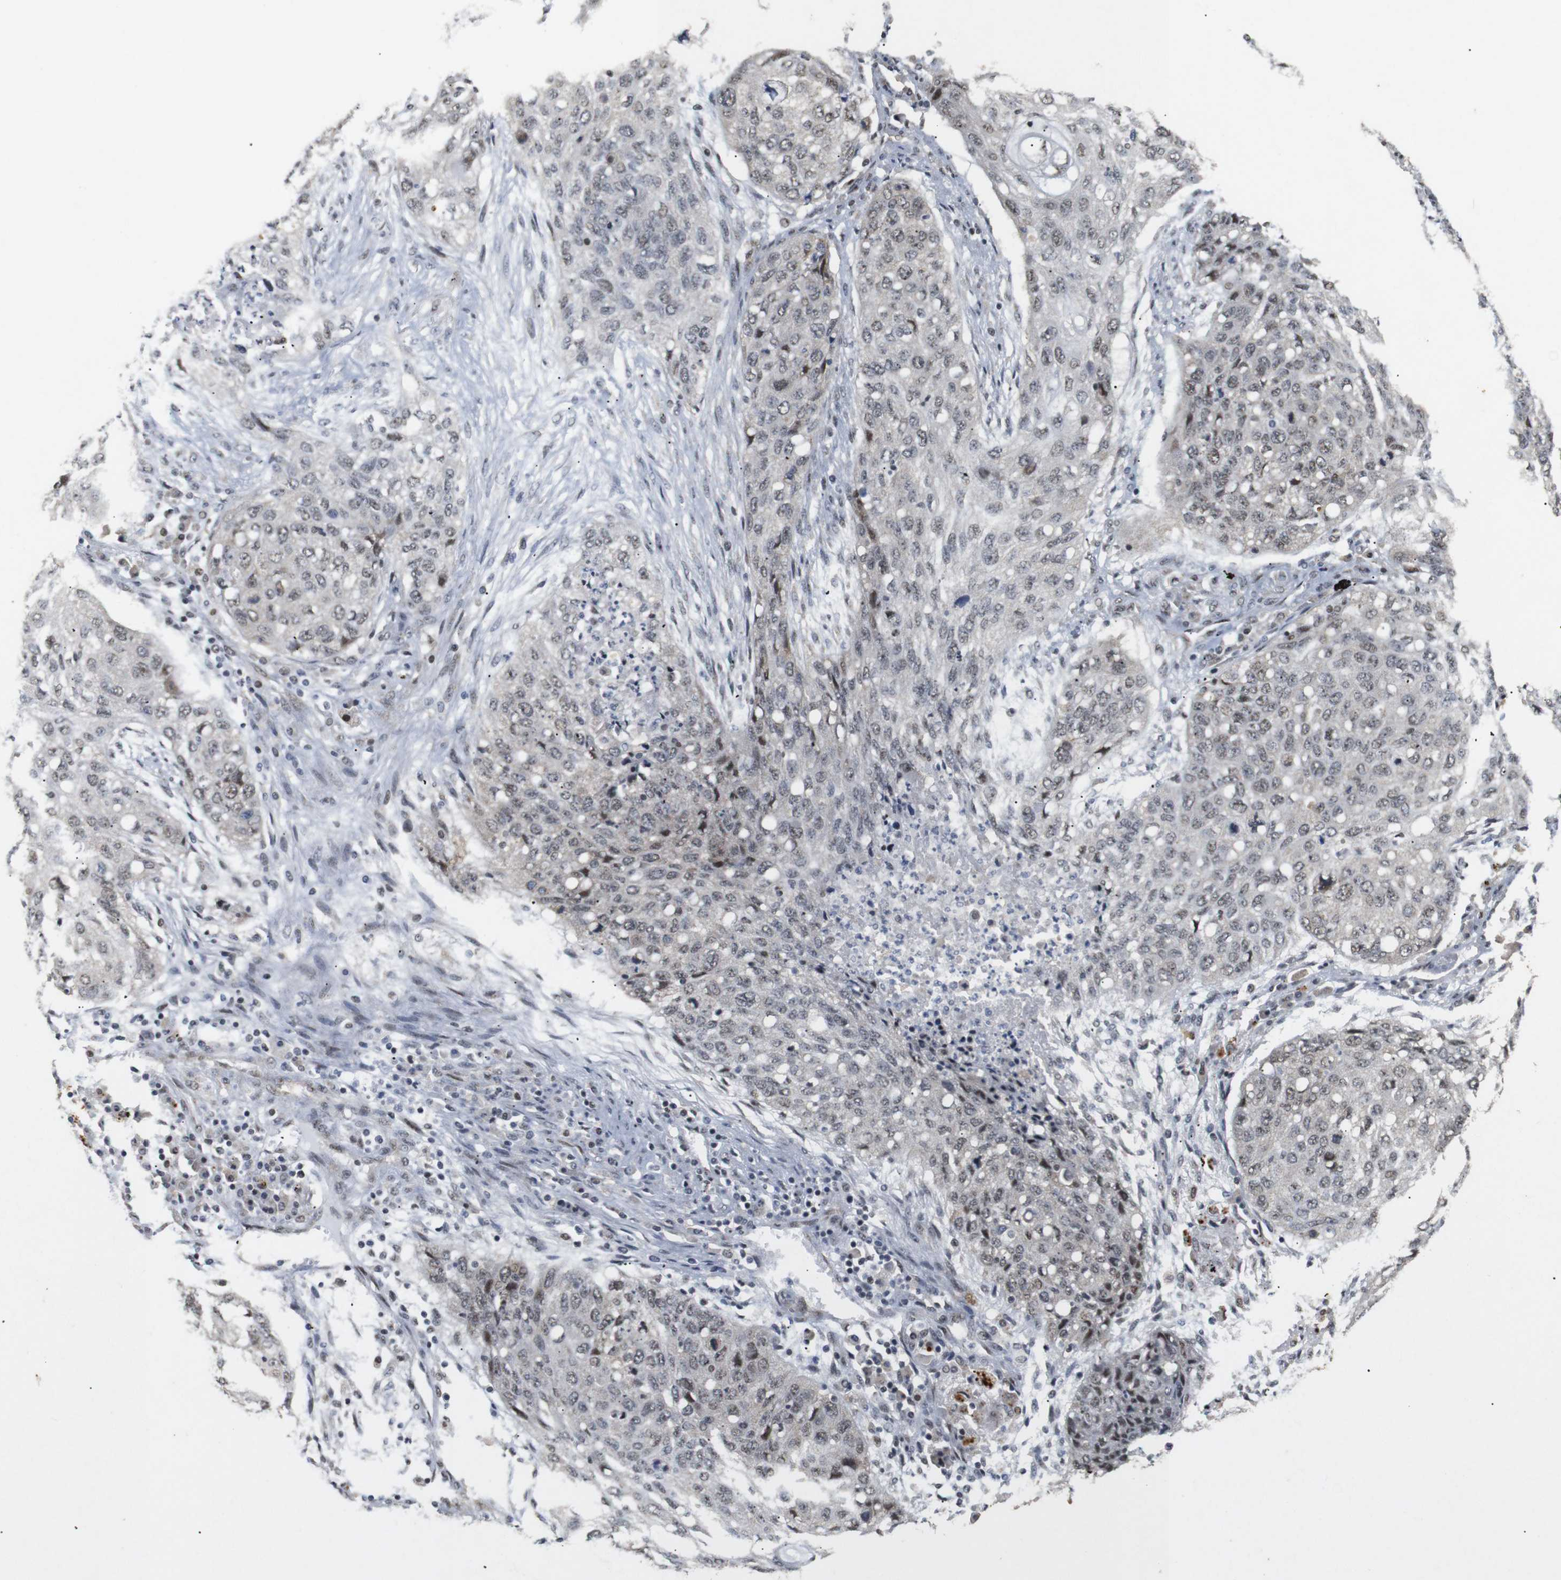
{"staining": {"intensity": "weak", "quantity": ">75%", "location": "nuclear"}, "tissue": "lung cancer", "cell_type": "Tumor cells", "image_type": "cancer", "snomed": [{"axis": "morphology", "description": "Squamous cell carcinoma, NOS"}, {"axis": "topography", "description": "Lung"}], "caption": "Immunohistochemistry (IHC) (DAB (3,3'-diaminobenzidine)) staining of lung squamous cell carcinoma demonstrates weak nuclear protein expression in approximately >75% of tumor cells.", "gene": "PYM1", "patient": {"sex": "female", "age": 63}}